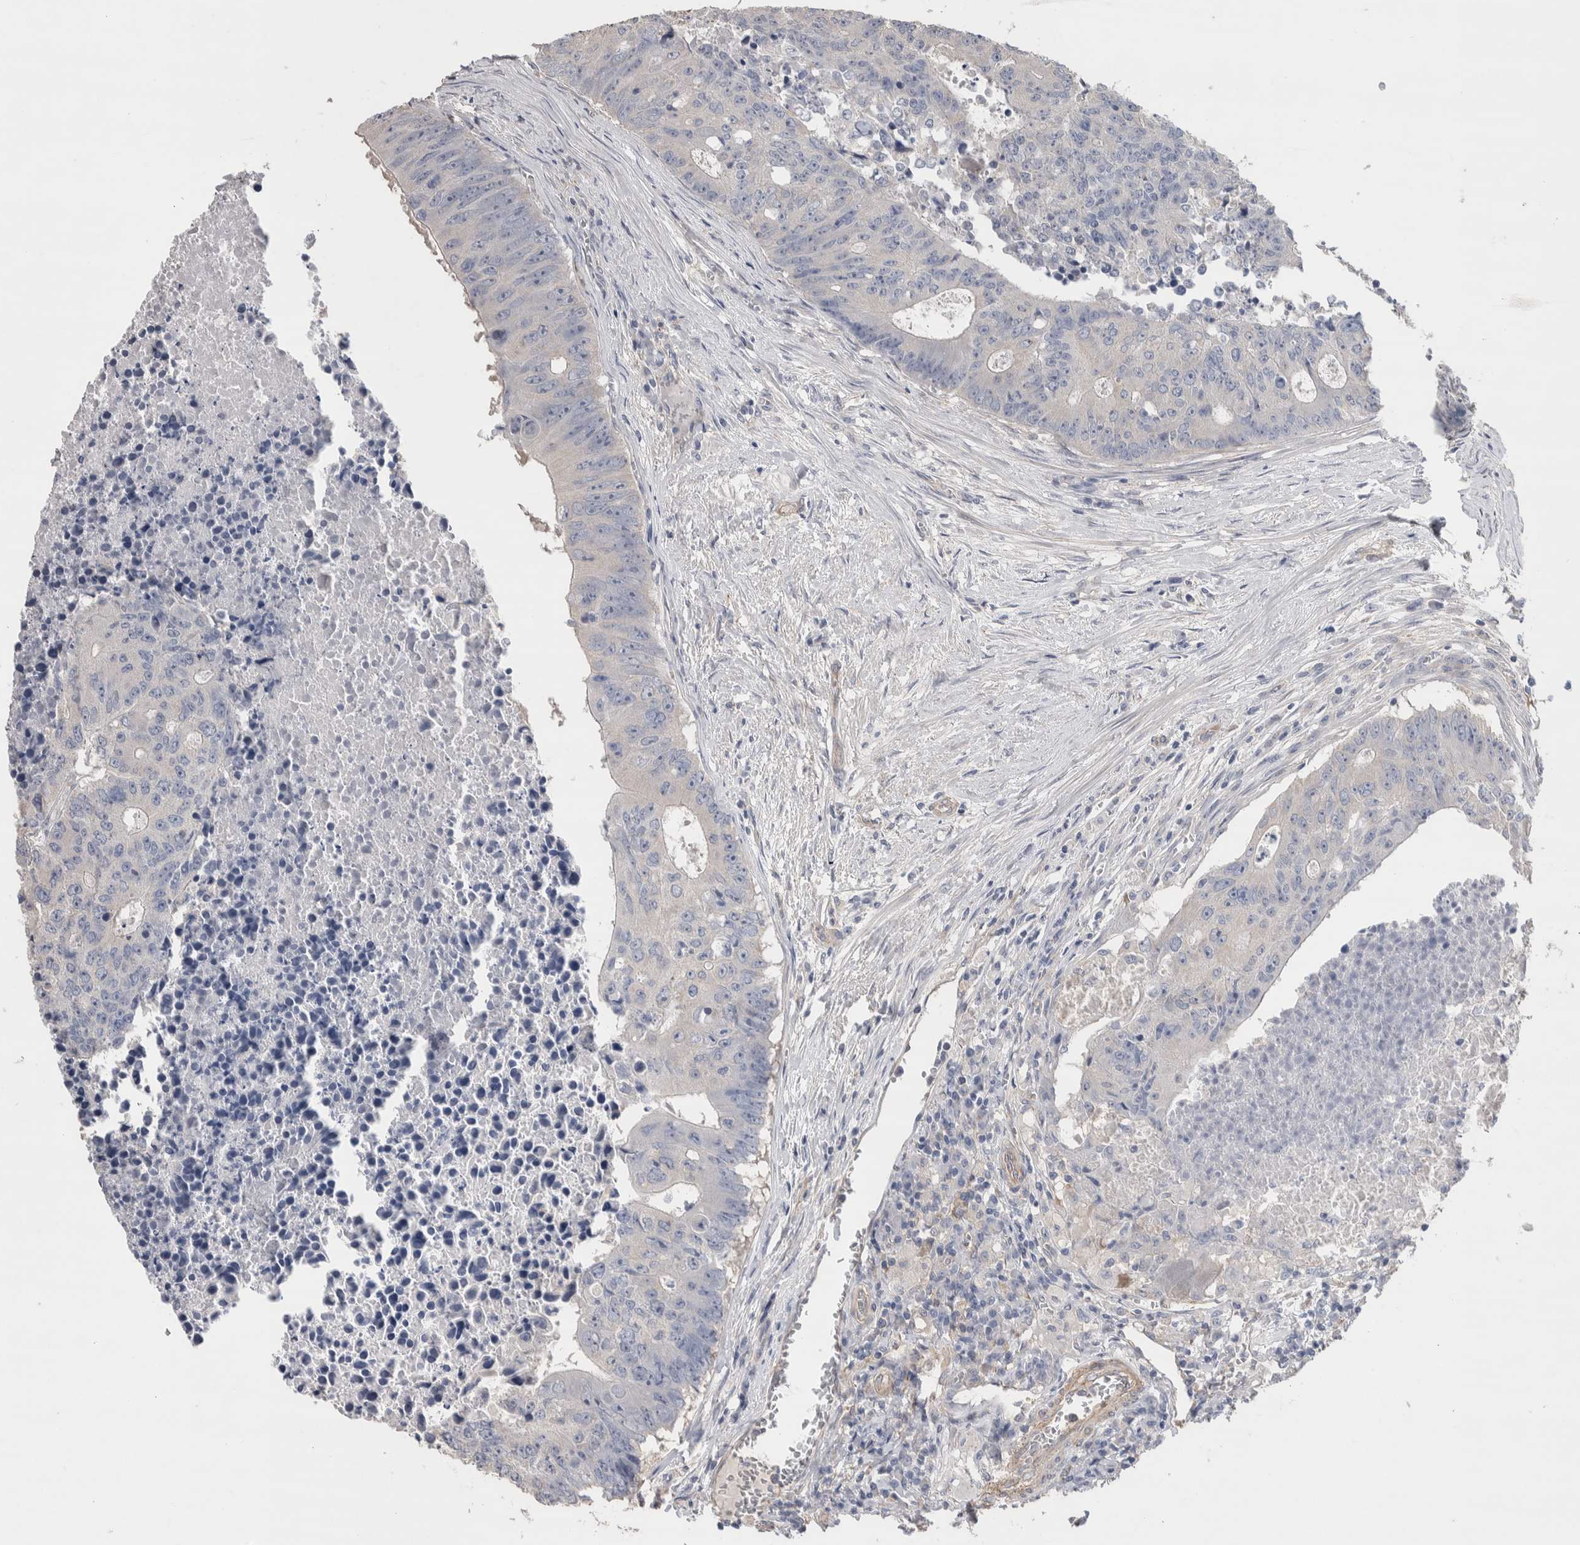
{"staining": {"intensity": "negative", "quantity": "none", "location": "none"}, "tissue": "colorectal cancer", "cell_type": "Tumor cells", "image_type": "cancer", "snomed": [{"axis": "morphology", "description": "Adenocarcinoma, NOS"}, {"axis": "topography", "description": "Colon"}], "caption": "IHC of human colorectal cancer (adenocarcinoma) shows no staining in tumor cells.", "gene": "GCNA", "patient": {"sex": "male", "age": 87}}